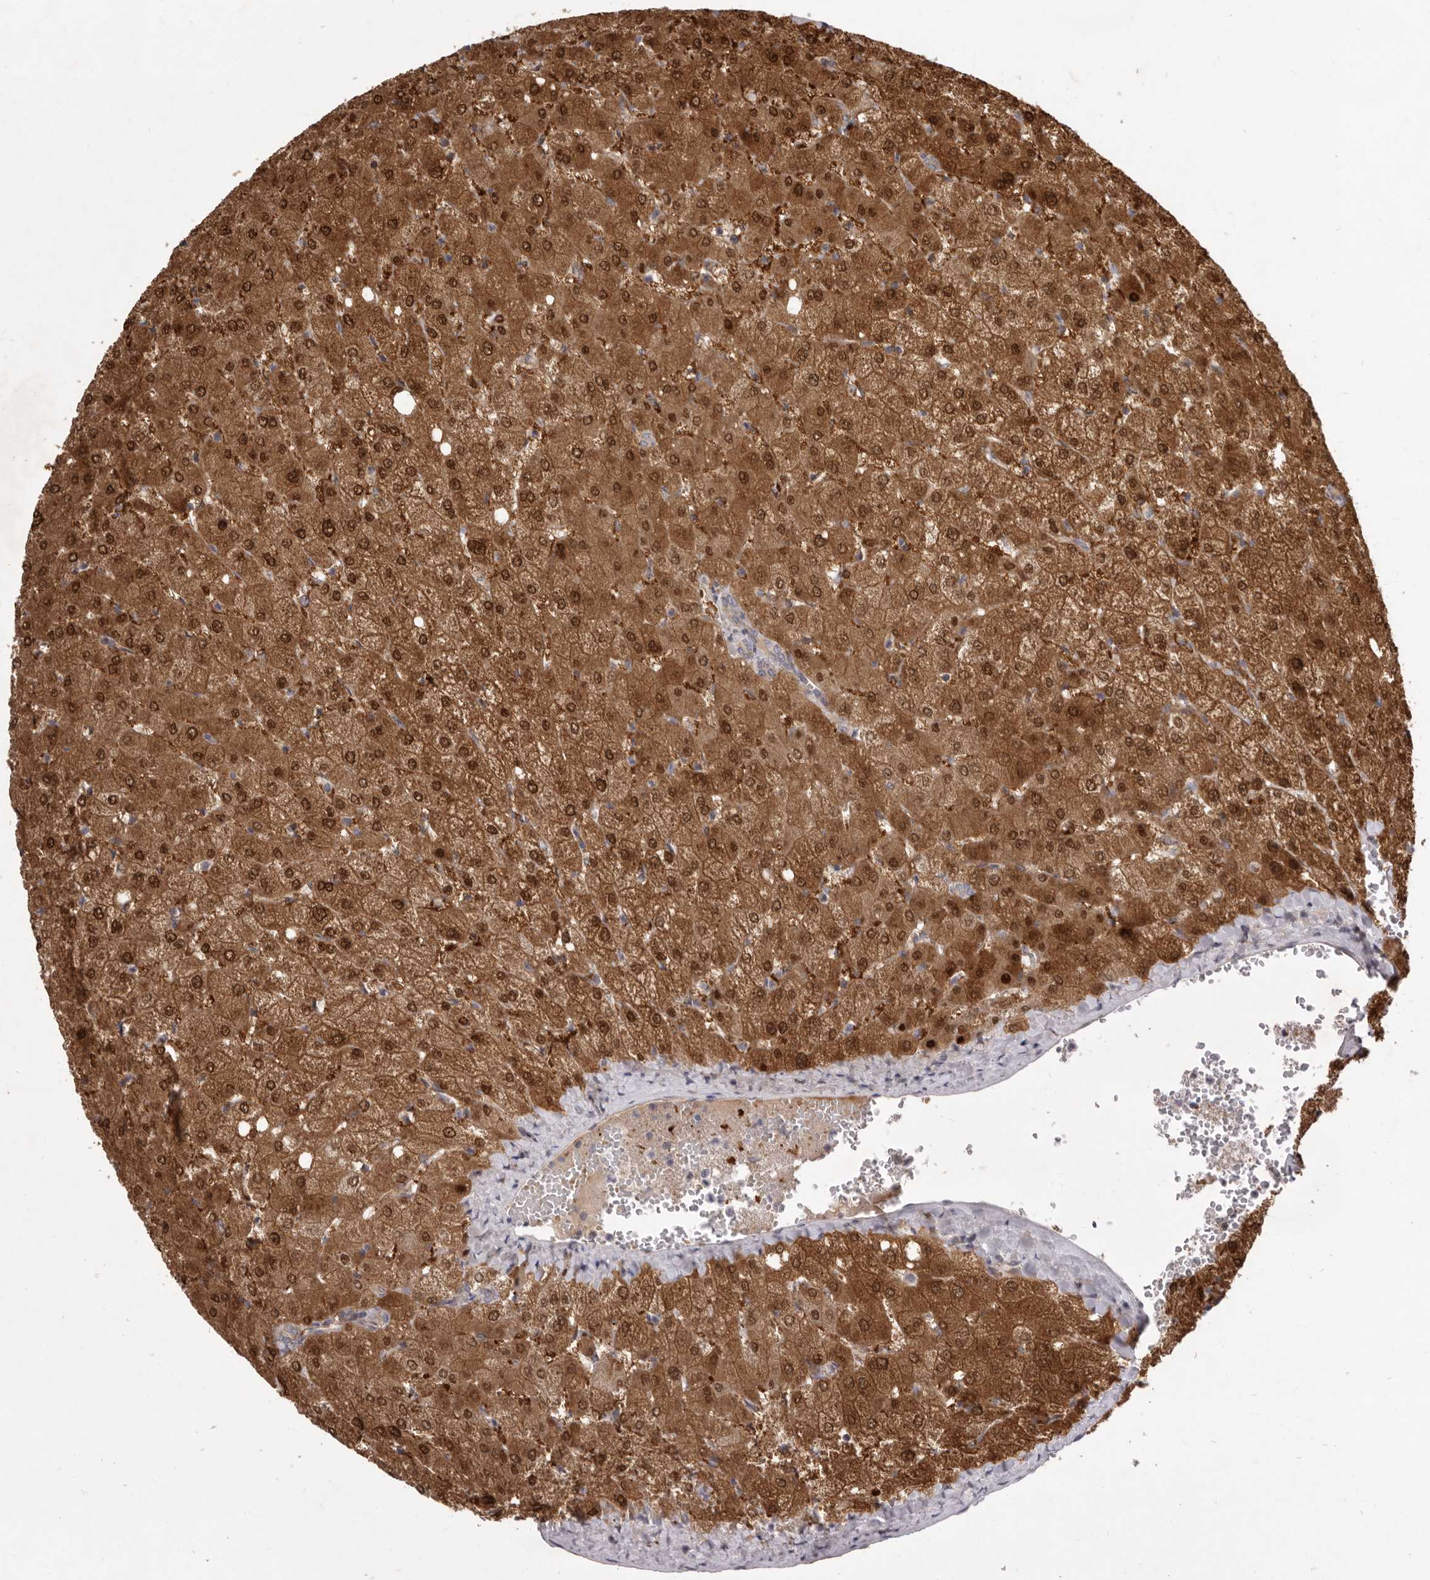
{"staining": {"intensity": "moderate", "quantity": ">75%", "location": "cytoplasmic/membranous"}, "tissue": "liver", "cell_type": "Cholangiocytes", "image_type": "normal", "snomed": [{"axis": "morphology", "description": "Normal tissue, NOS"}, {"axis": "topography", "description": "Liver"}], "caption": "A photomicrograph of human liver stained for a protein exhibits moderate cytoplasmic/membranous brown staining in cholangiocytes.", "gene": "TBC1D8B", "patient": {"sex": "female", "age": 54}}